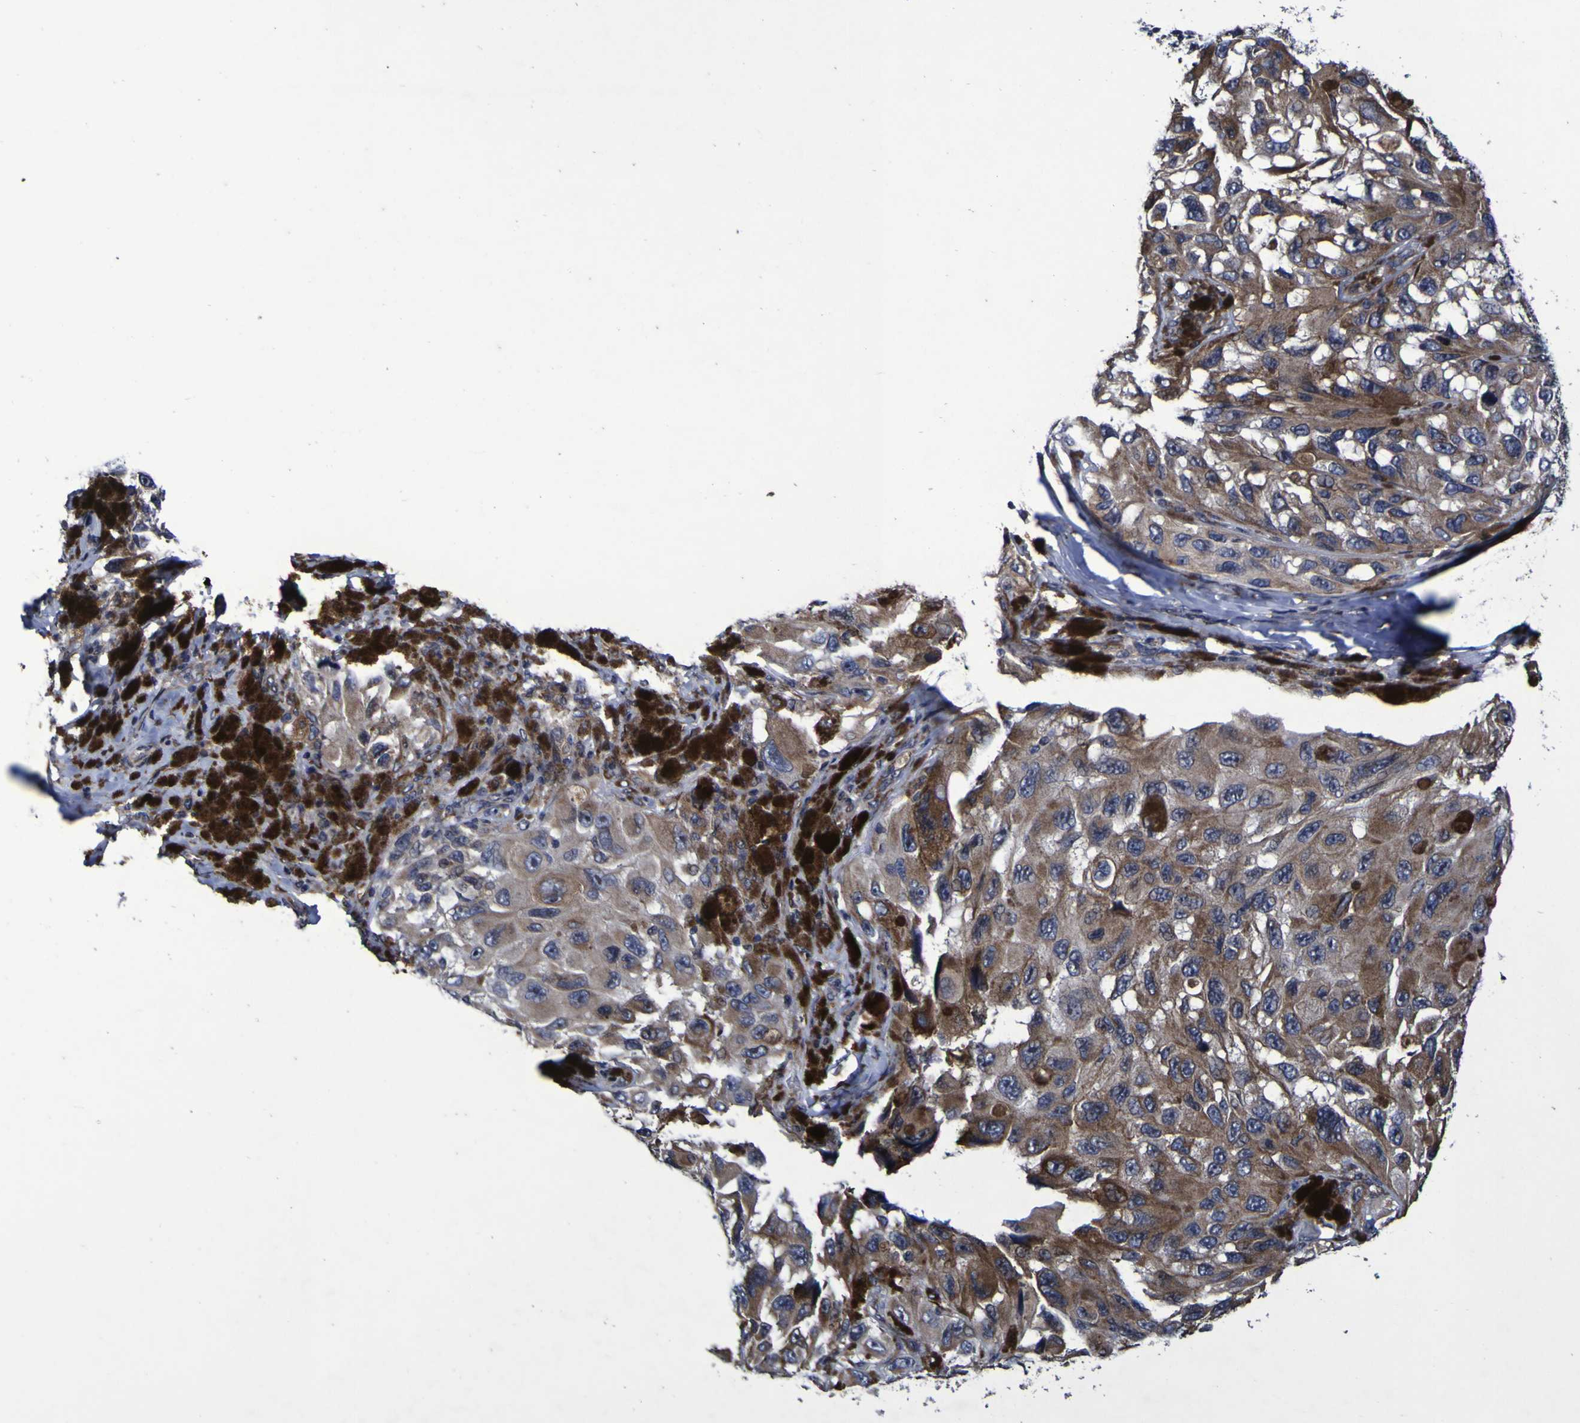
{"staining": {"intensity": "moderate", "quantity": ">75%", "location": "cytoplasmic/membranous"}, "tissue": "melanoma", "cell_type": "Tumor cells", "image_type": "cancer", "snomed": [{"axis": "morphology", "description": "Malignant melanoma, NOS"}, {"axis": "topography", "description": "Skin"}], "caption": "Immunohistochemistry (IHC) (DAB) staining of melanoma demonstrates moderate cytoplasmic/membranous protein expression in about >75% of tumor cells.", "gene": "P3H1", "patient": {"sex": "female", "age": 73}}